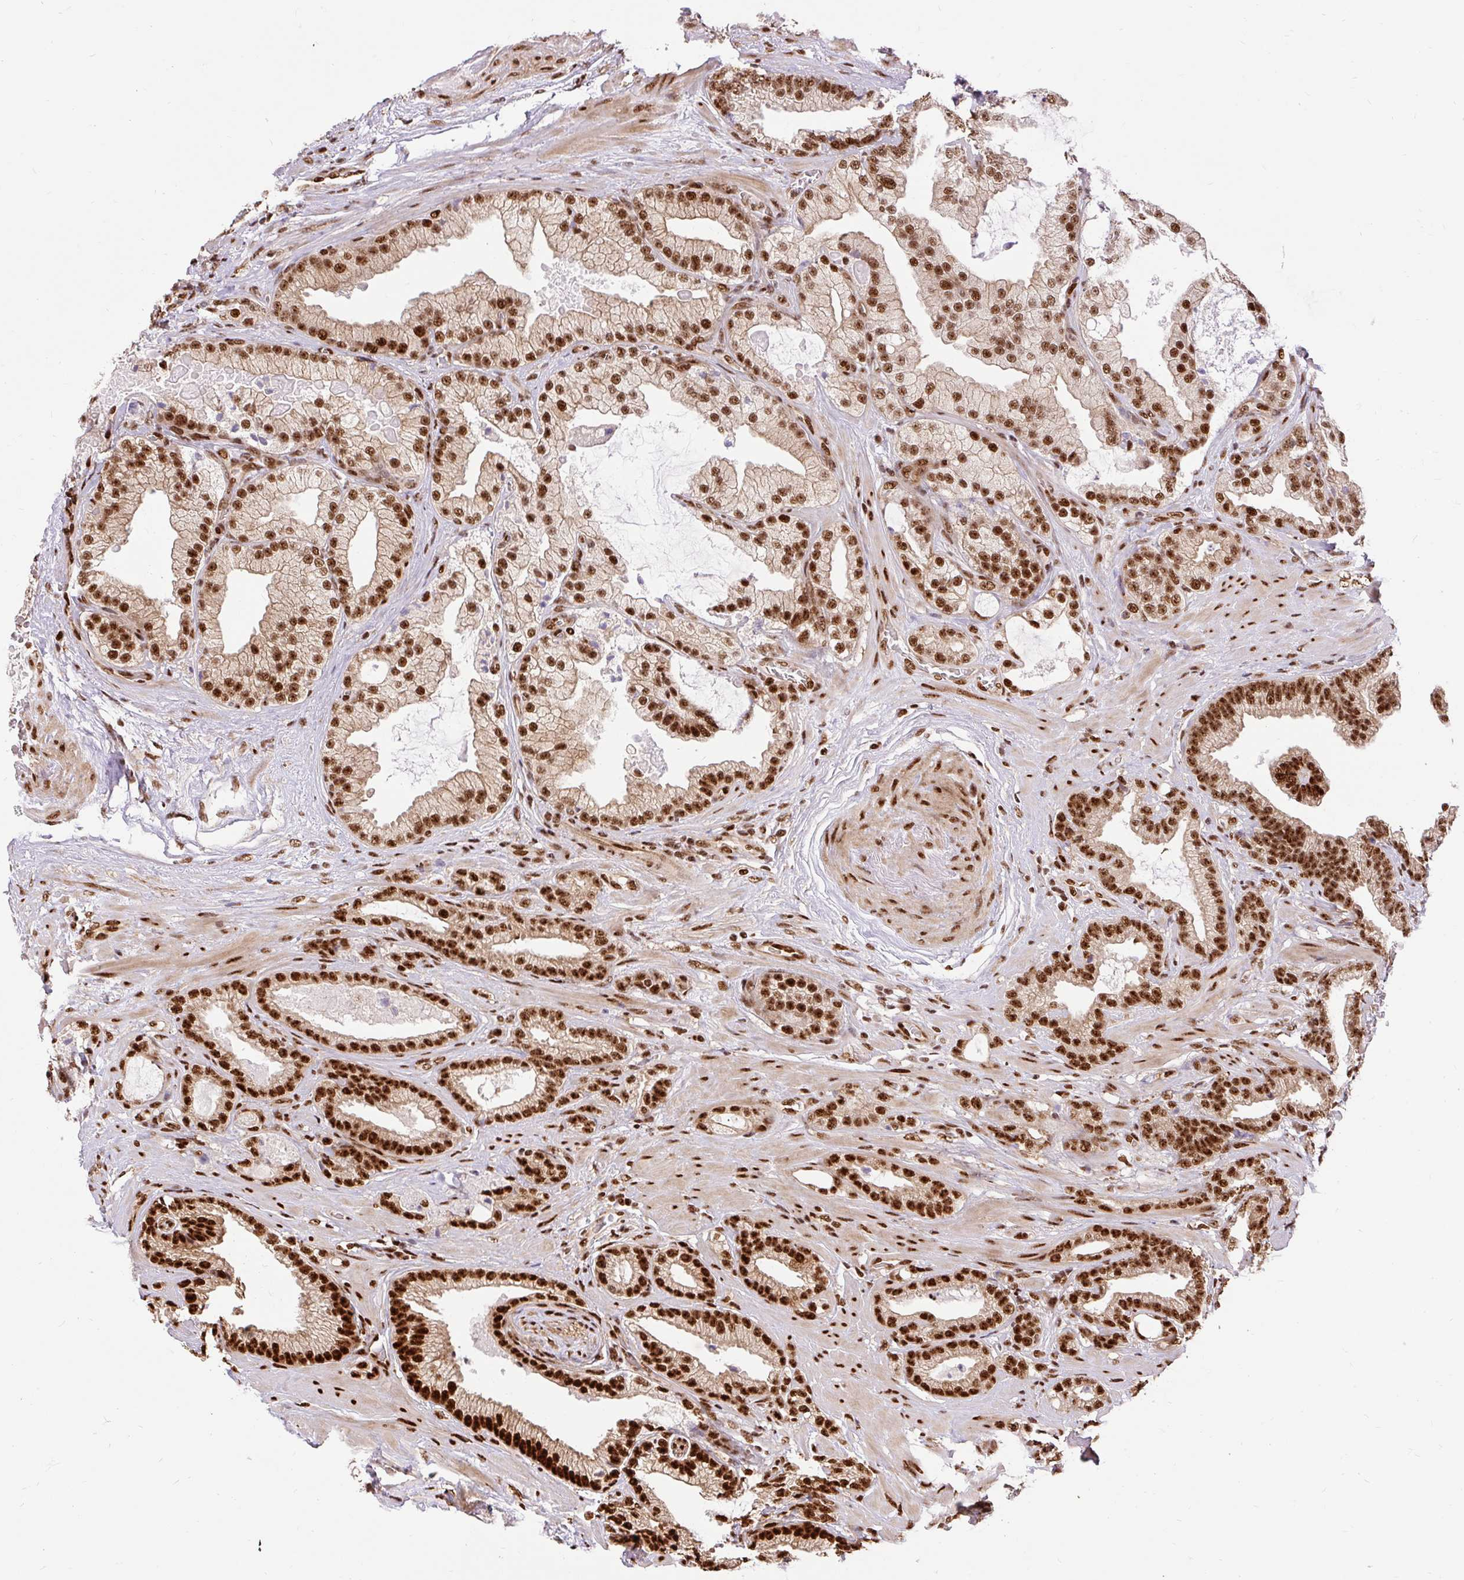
{"staining": {"intensity": "strong", "quantity": ">75%", "location": "nuclear"}, "tissue": "prostate cancer", "cell_type": "Tumor cells", "image_type": "cancer", "snomed": [{"axis": "morphology", "description": "Adenocarcinoma, High grade"}, {"axis": "topography", "description": "Prostate"}], "caption": "A high amount of strong nuclear staining is present in about >75% of tumor cells in prostate cancer (high-grade adenocarcinoma) tissue.", "gene": "MECOM", "patient": {"sex": "male", "age": 68}}